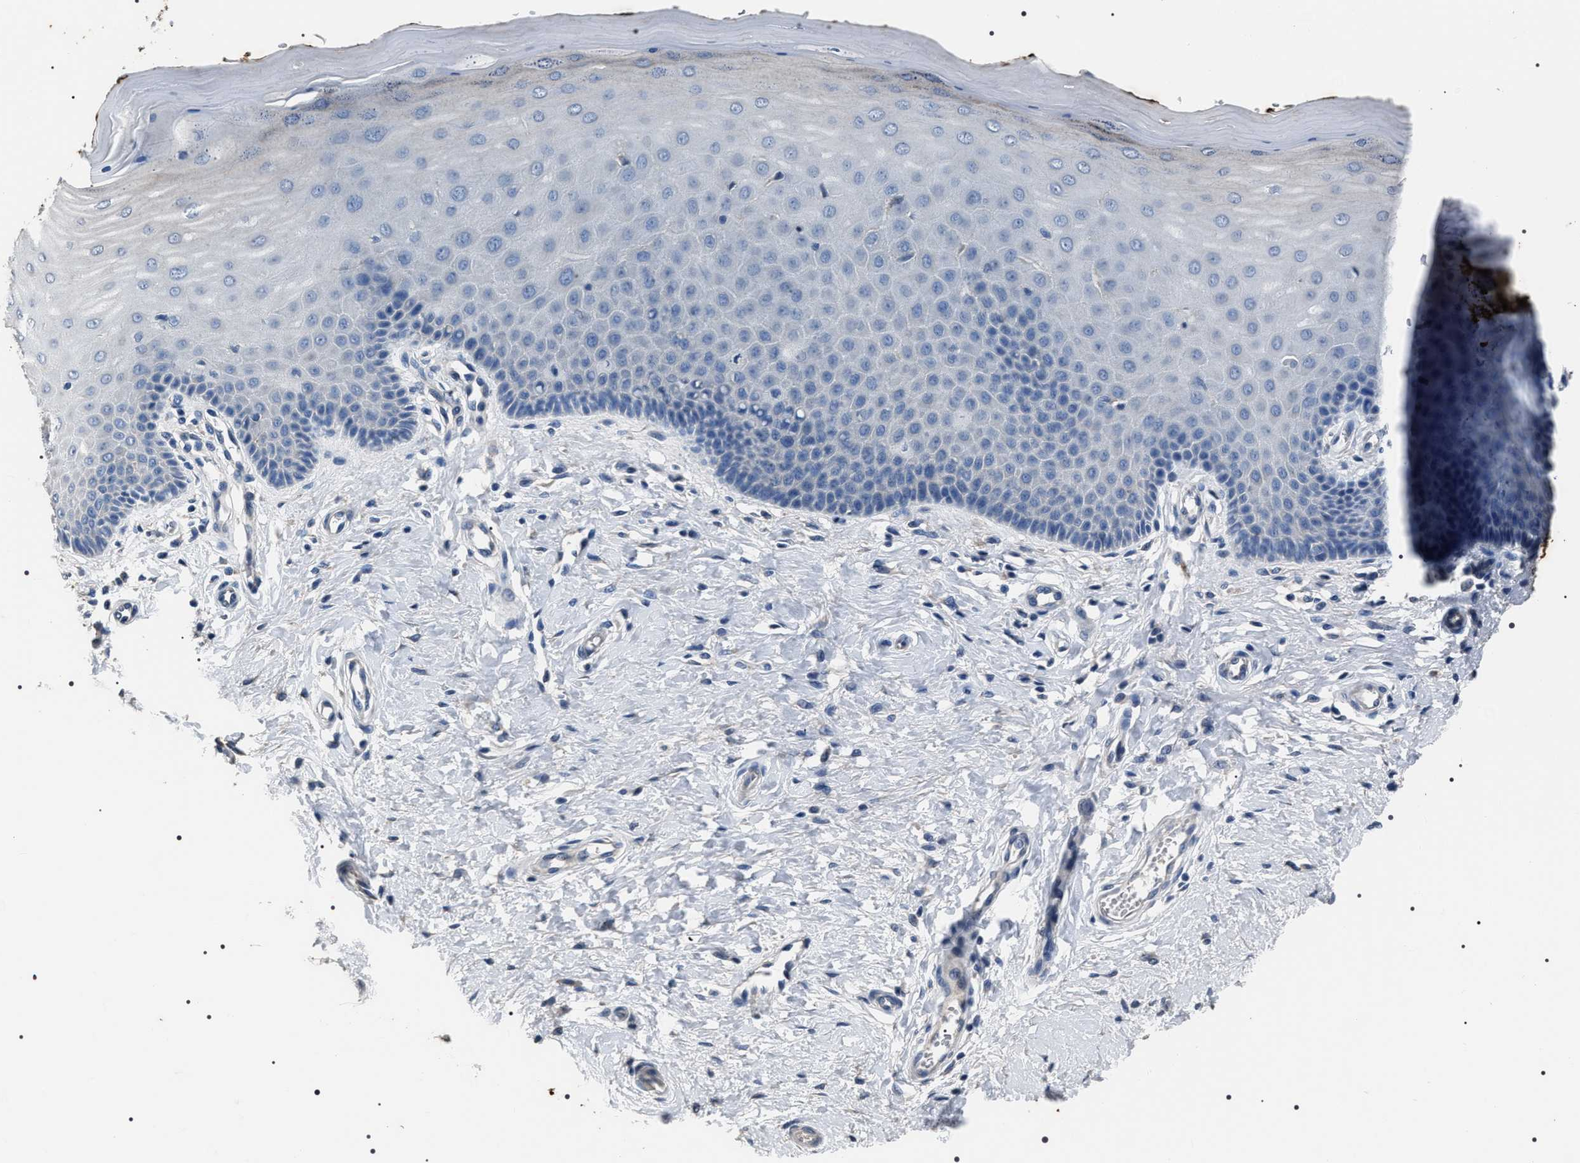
{"staining": {"intensity": "strong", "quantity": ">75%", "location": "cytoplasmic/membranous"}, "tissue": "cervix", "cell_type": "Glandular cells", "image_type": "normal", "snomed": [{"axis": "morphology", "description": "Normal tissue, NOS"}, {"axis": "topography", "description": "Cervix"}], "caption": "The image demonstrates staining of normal cervix, revealing strong cytoplasmic/membranous protein positivity (brown color) within glandular cells.", "gene": "TRIM54", "patient": {"sex": "female", "age": 55}}